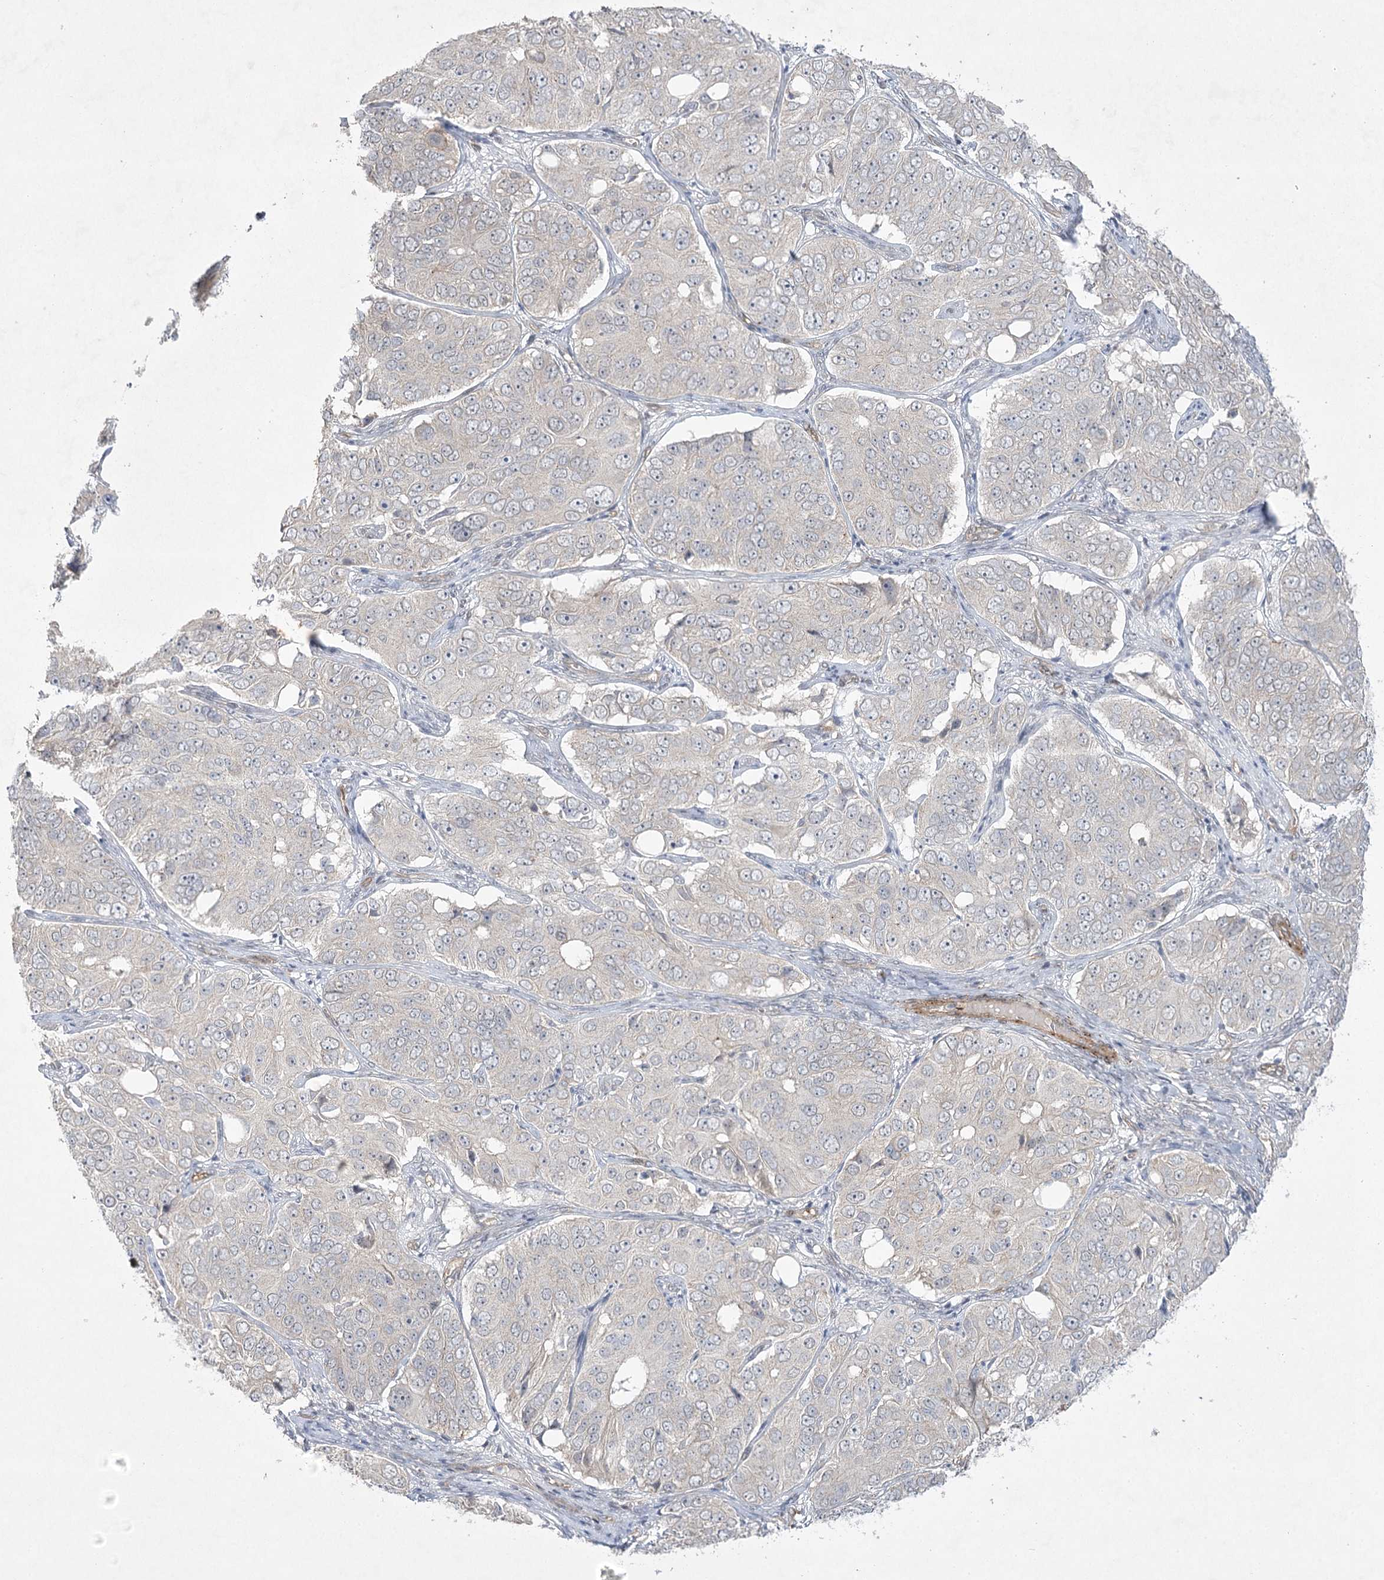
{"staining": {"intensity": "negative", "quantity": "none", "location": "none"}, "tissue": "ovarian cancer", "cell_type": "Tumor cells", "image_type": "cancer", "snomed": [{"axis": "morphology", "description": "Carcinoma, endometroid"}, {"axis": "topography", "description": "Ovary"}], "caption": "Tumor cells show no significant expression in endometroid carcinoma (ovarian).", "gene": "AMTN", "patient": {"sex": "female", "age": 51}}